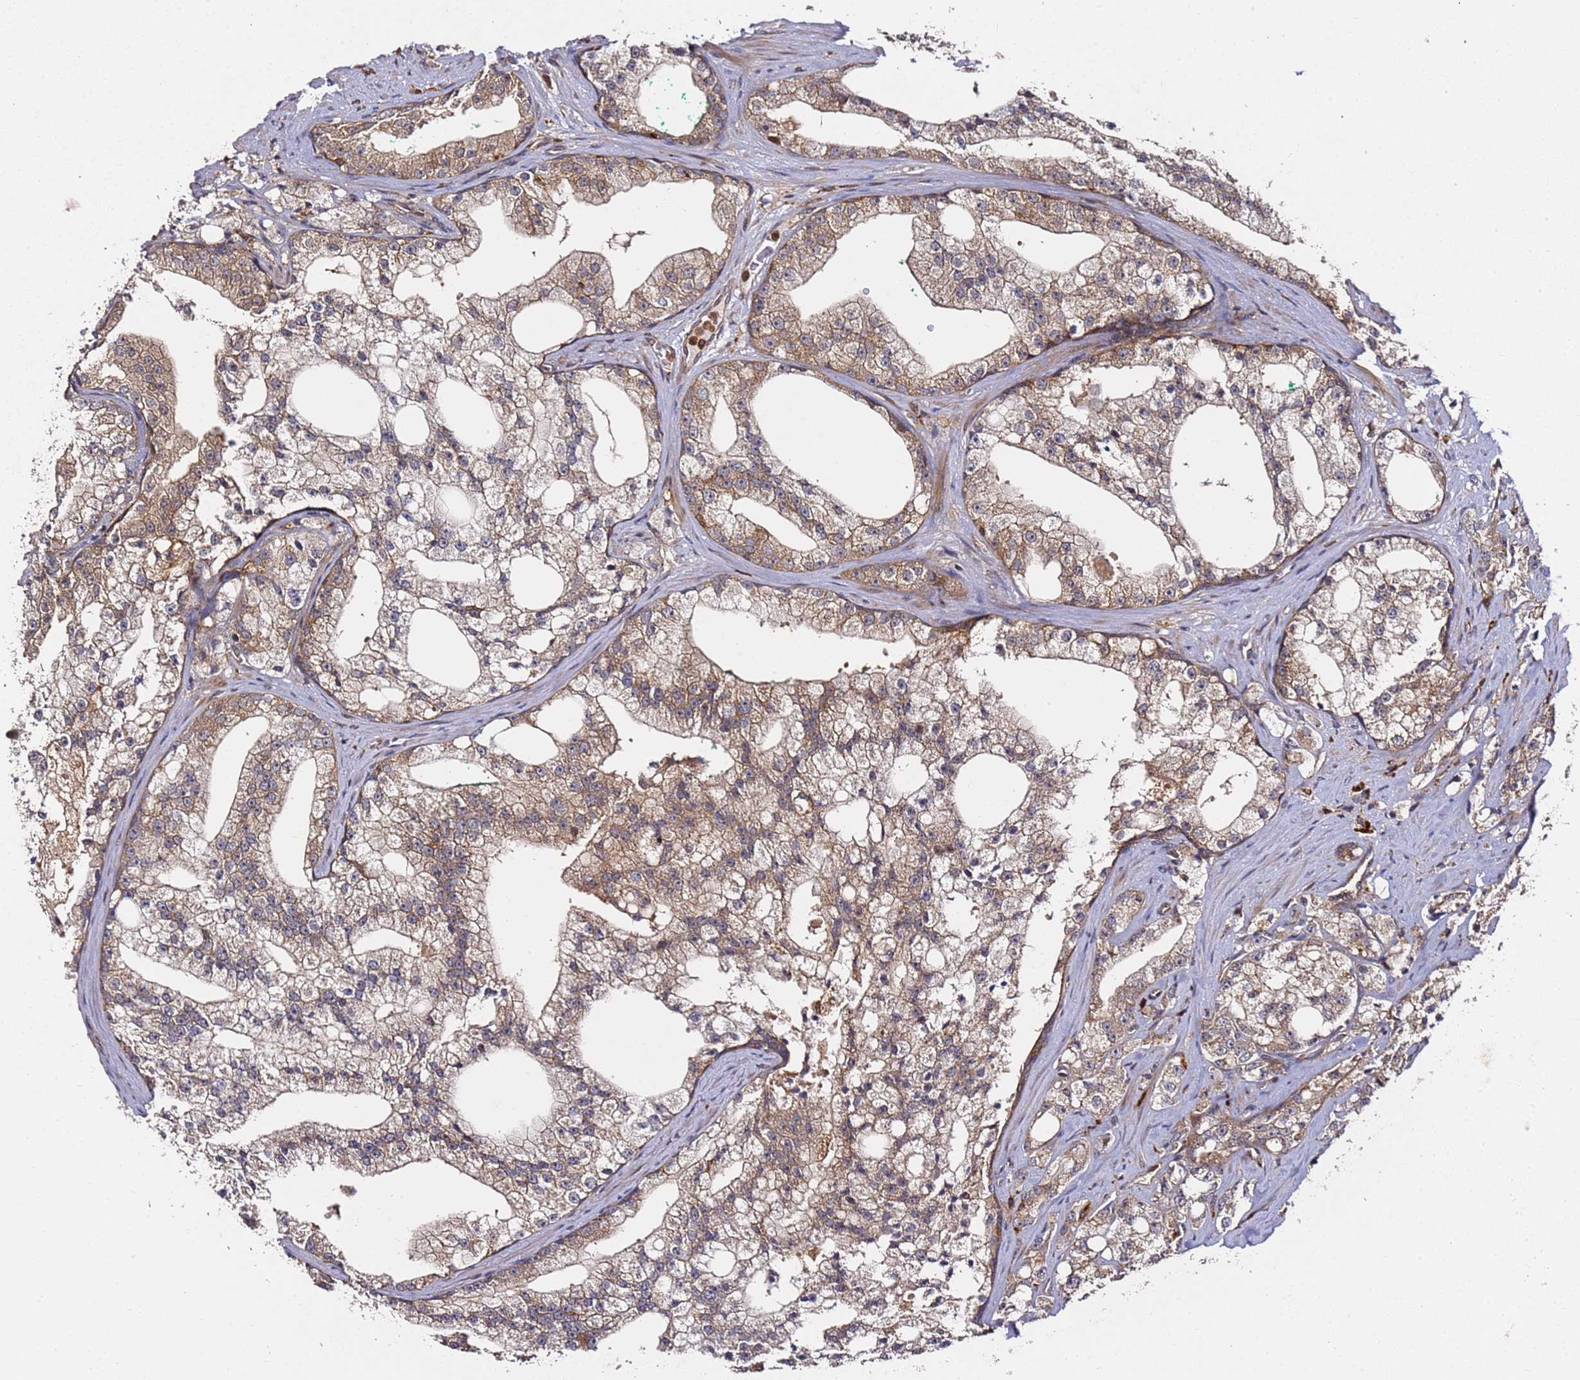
{"staining": {"intensity": "weak", "quantity": "25%-75%", "location": "cytoplasmic/membranous"}, "tissue": "prostate cancer", "cell_type": "Tumor cells", "image_type": "cancer", "snomed": [{"axis": "morphology", "description": "Adenocarcinoma, High grade"}, {"axis": "topography", "description": "Prostate"}], "caption": "DAB (3,3'-diaminobenzidine) immunohistochemical staining of prostate adenocarcinoma (high-grade) reveals weak cytoplasmic/membranous protein positivity in approximately 25%-75% of tumor cells.", "gene": "PRMT7", "patient": {"sex": "male", "age": 64}}